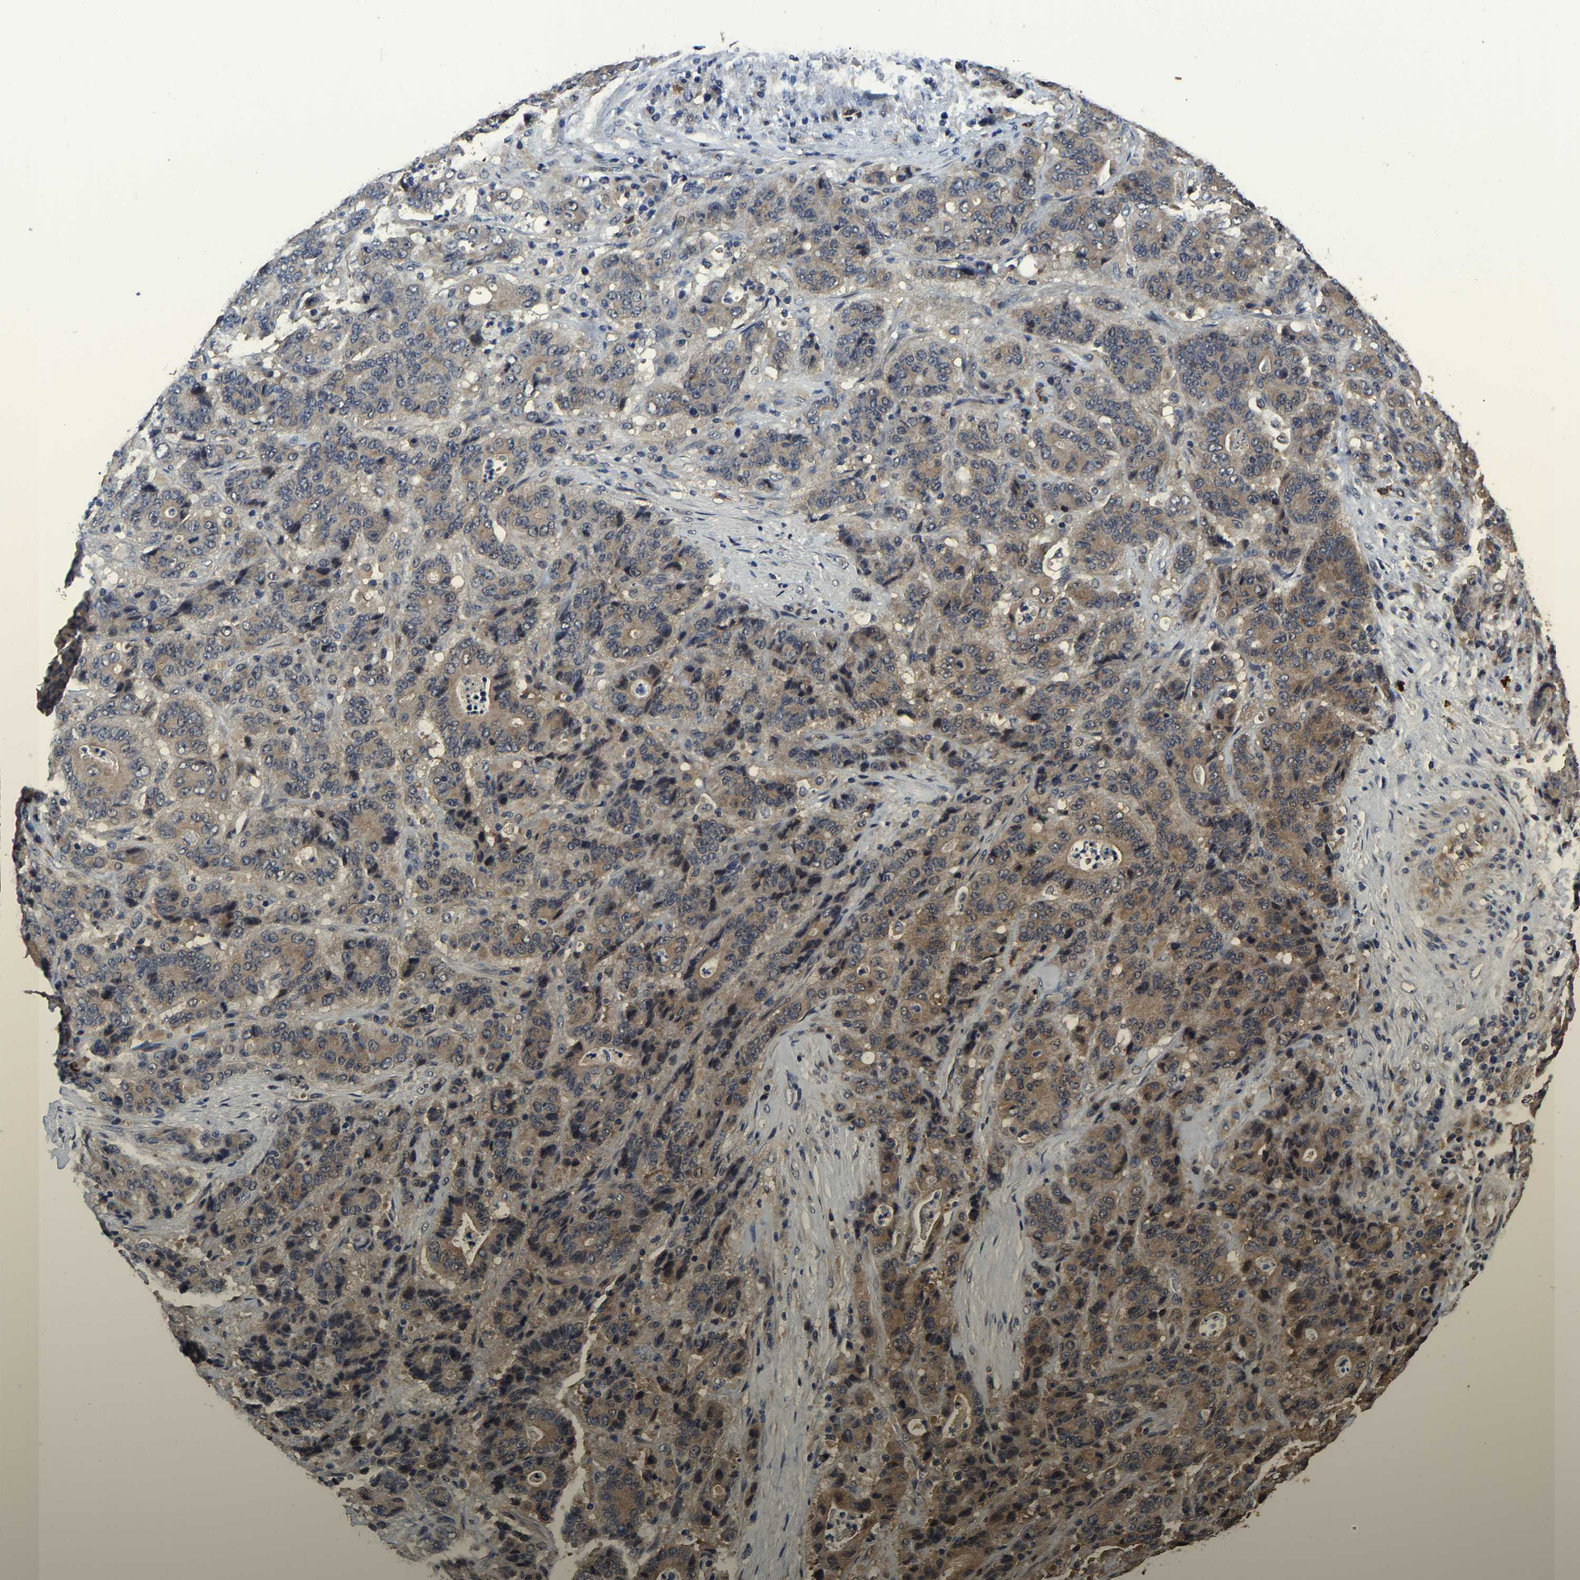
{"staining": {"intensity": "moderate", "quantity": ">75%", "location": "cytoplasmic/membranous"}, "tissue": "stomach cancer", "cell_type": "Tumor cells", "image_type": "cancer", "snomed": [{"axis": "morphology", "description": "Adenocarcinoma, NOS"}, {"axis": "topography", "description": "Stomach"}], "caption": "Moderate cytoplasmic/membranous protein staining is present in about >75% of tumor cells in stomach cancer (adenocarcinoma).", "gene": "STK32C", "patient": {"sex": "female", "age": 73}}